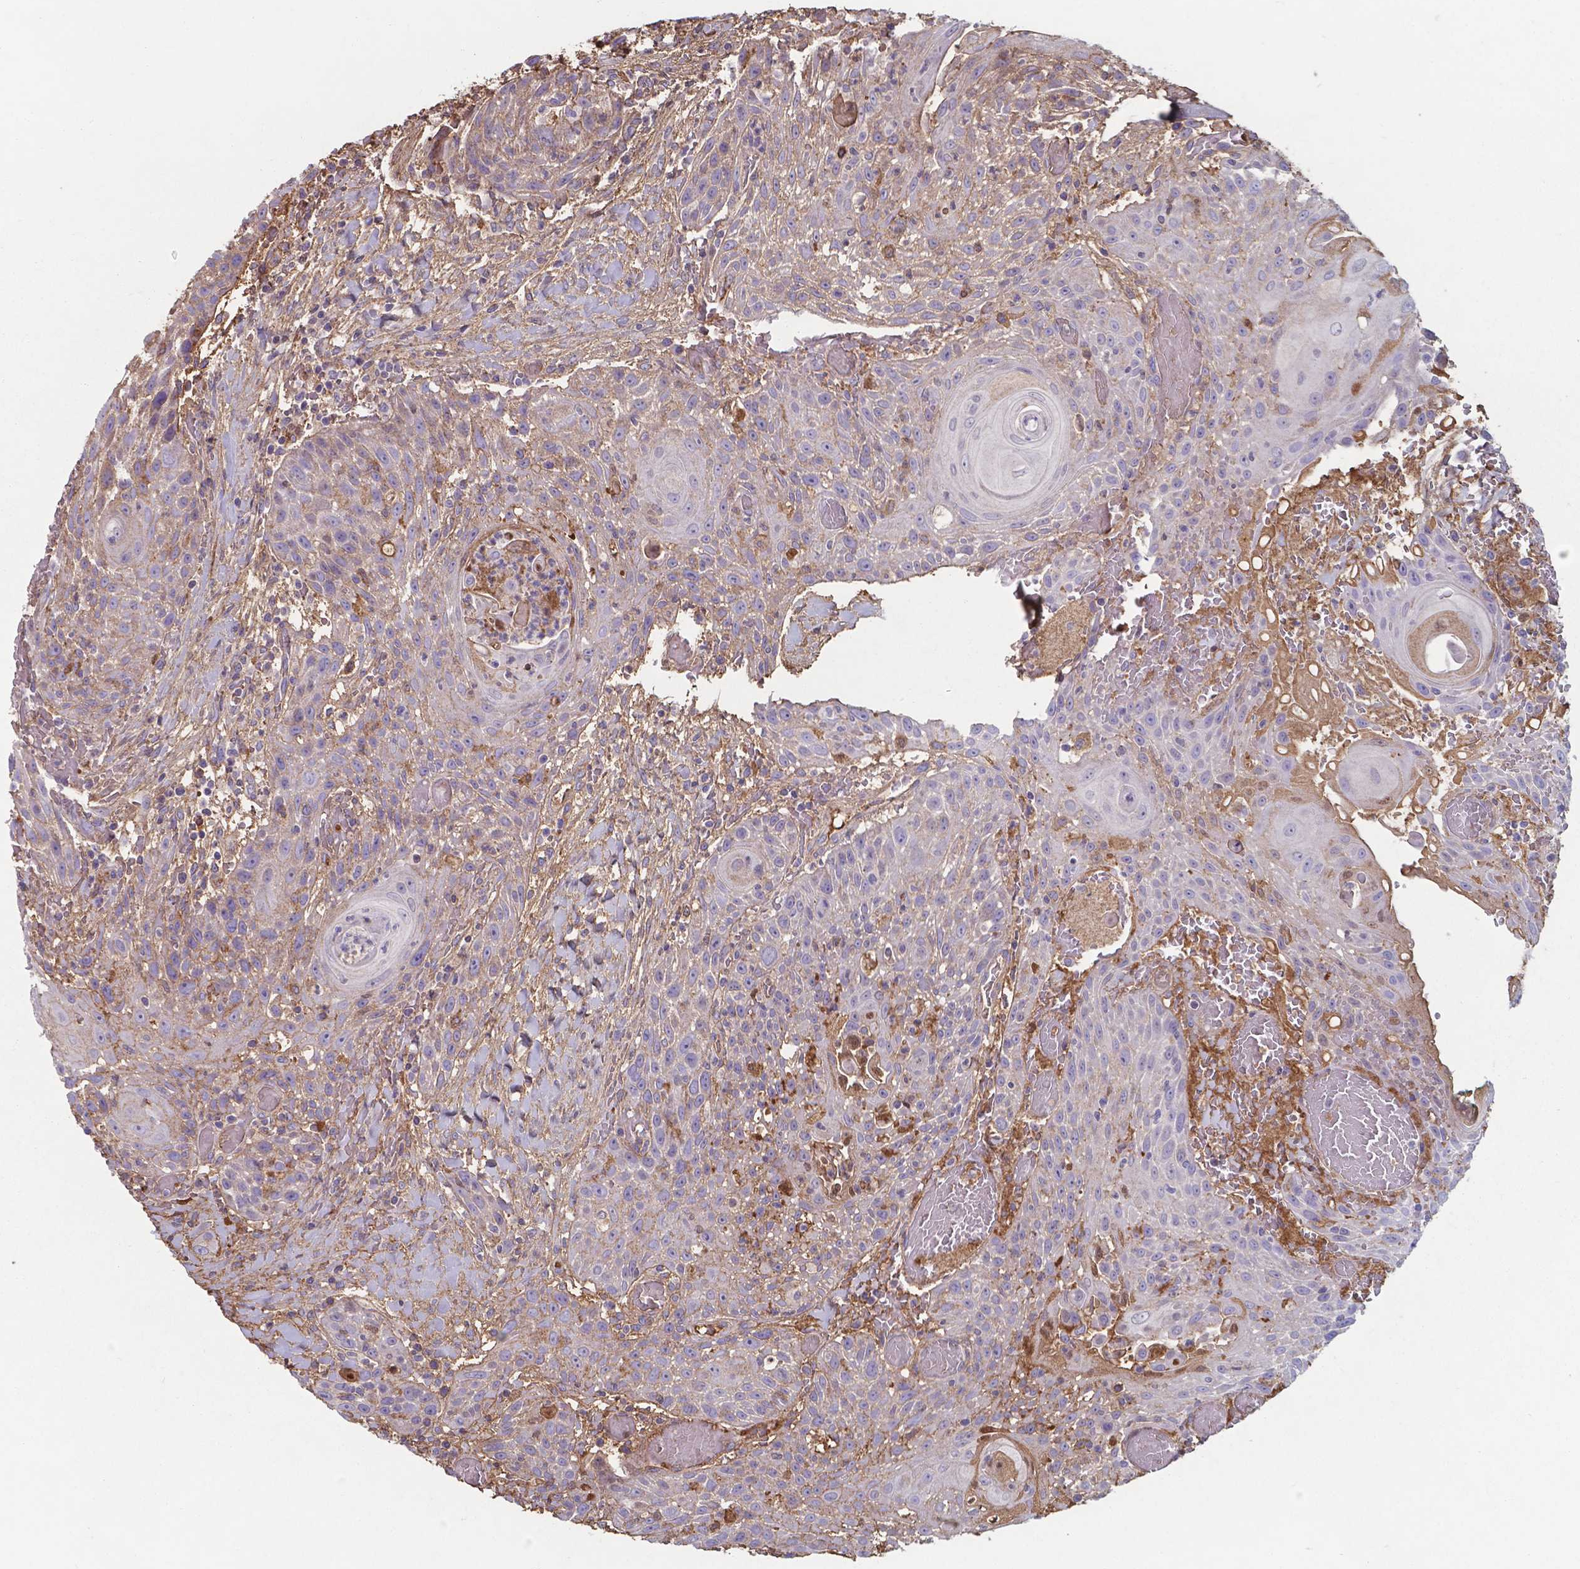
{"staining": {"intensity": "moderate", "quantity": "<25%", "location": "cytoplasmic/membranous"}, "tissue": "head and neck cancer", "cell_type": "Tumor cells", "image_type": "cancer", "snomed": [{"axis": "morphology", "description": "Squamous cell carcinoma, NOS"}, {"axis": "topography", "description": "Head-Neck"}], "caption": "Head and neck cancer stained with a protein marker reveals moderate staining in tumor cells.", "gene": "SERPINA1", "patient": {"sex": "male", "age": 69}}